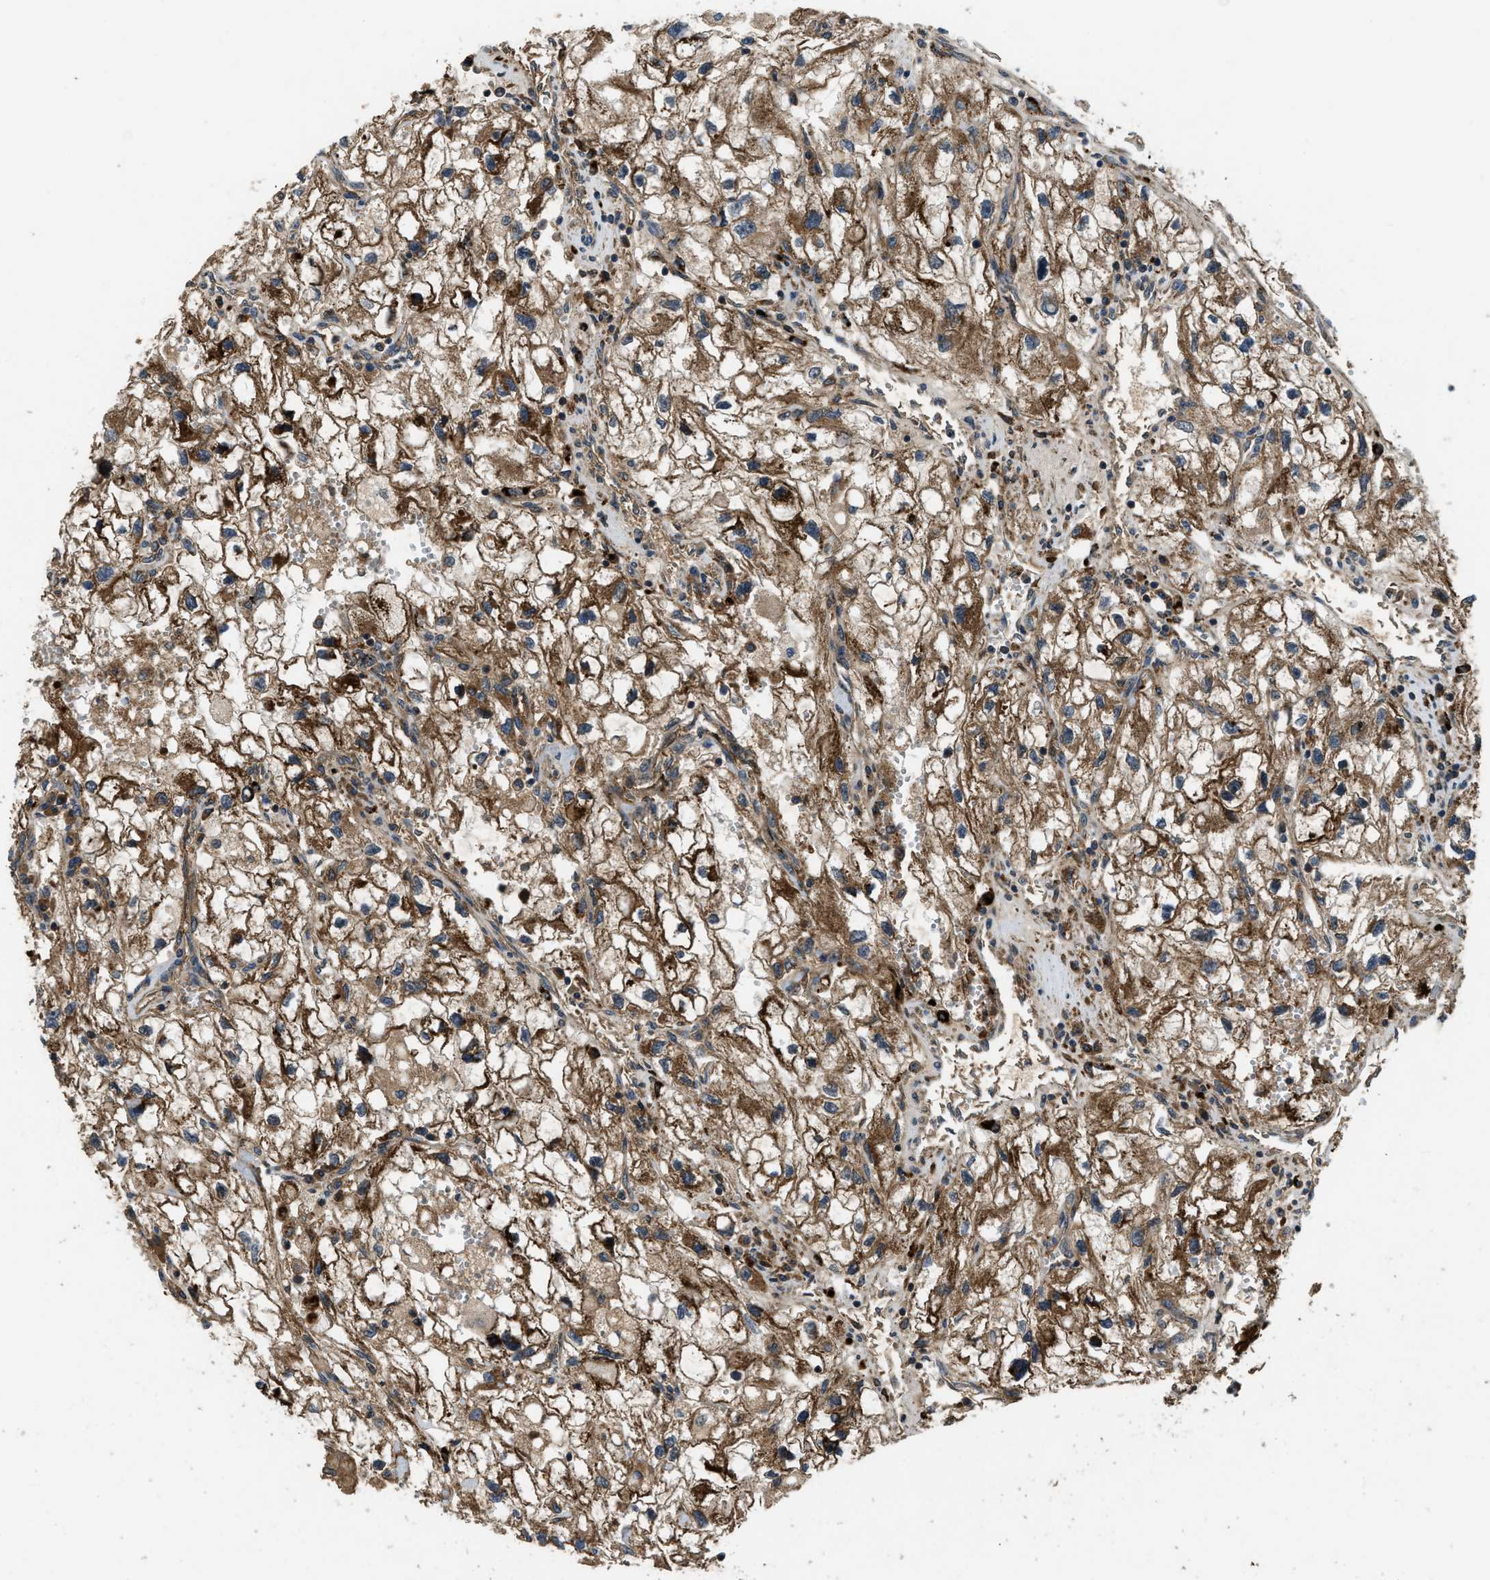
{"staining": {"intensity": "moderate", "quantity": ">75%", "location": "cytoplasmic/membranous"}, "tissue": "renal cancer", "cell_type": "Tumor cells", "image_type": "cancer", "snomed": [{"axis": "morphology", "description": "Adenocarcinoma, NOS"}, {"axis": "topography", "description": "Kidney"}], "caption": "IHC (DAB) staining of adenocarcinoma (renal) displays moderate cytoplasmic/membranous protein staining in approximately >75% of tumor cells.", "gene": "GGH", "patient": {"sex": "female", "age": 70}}